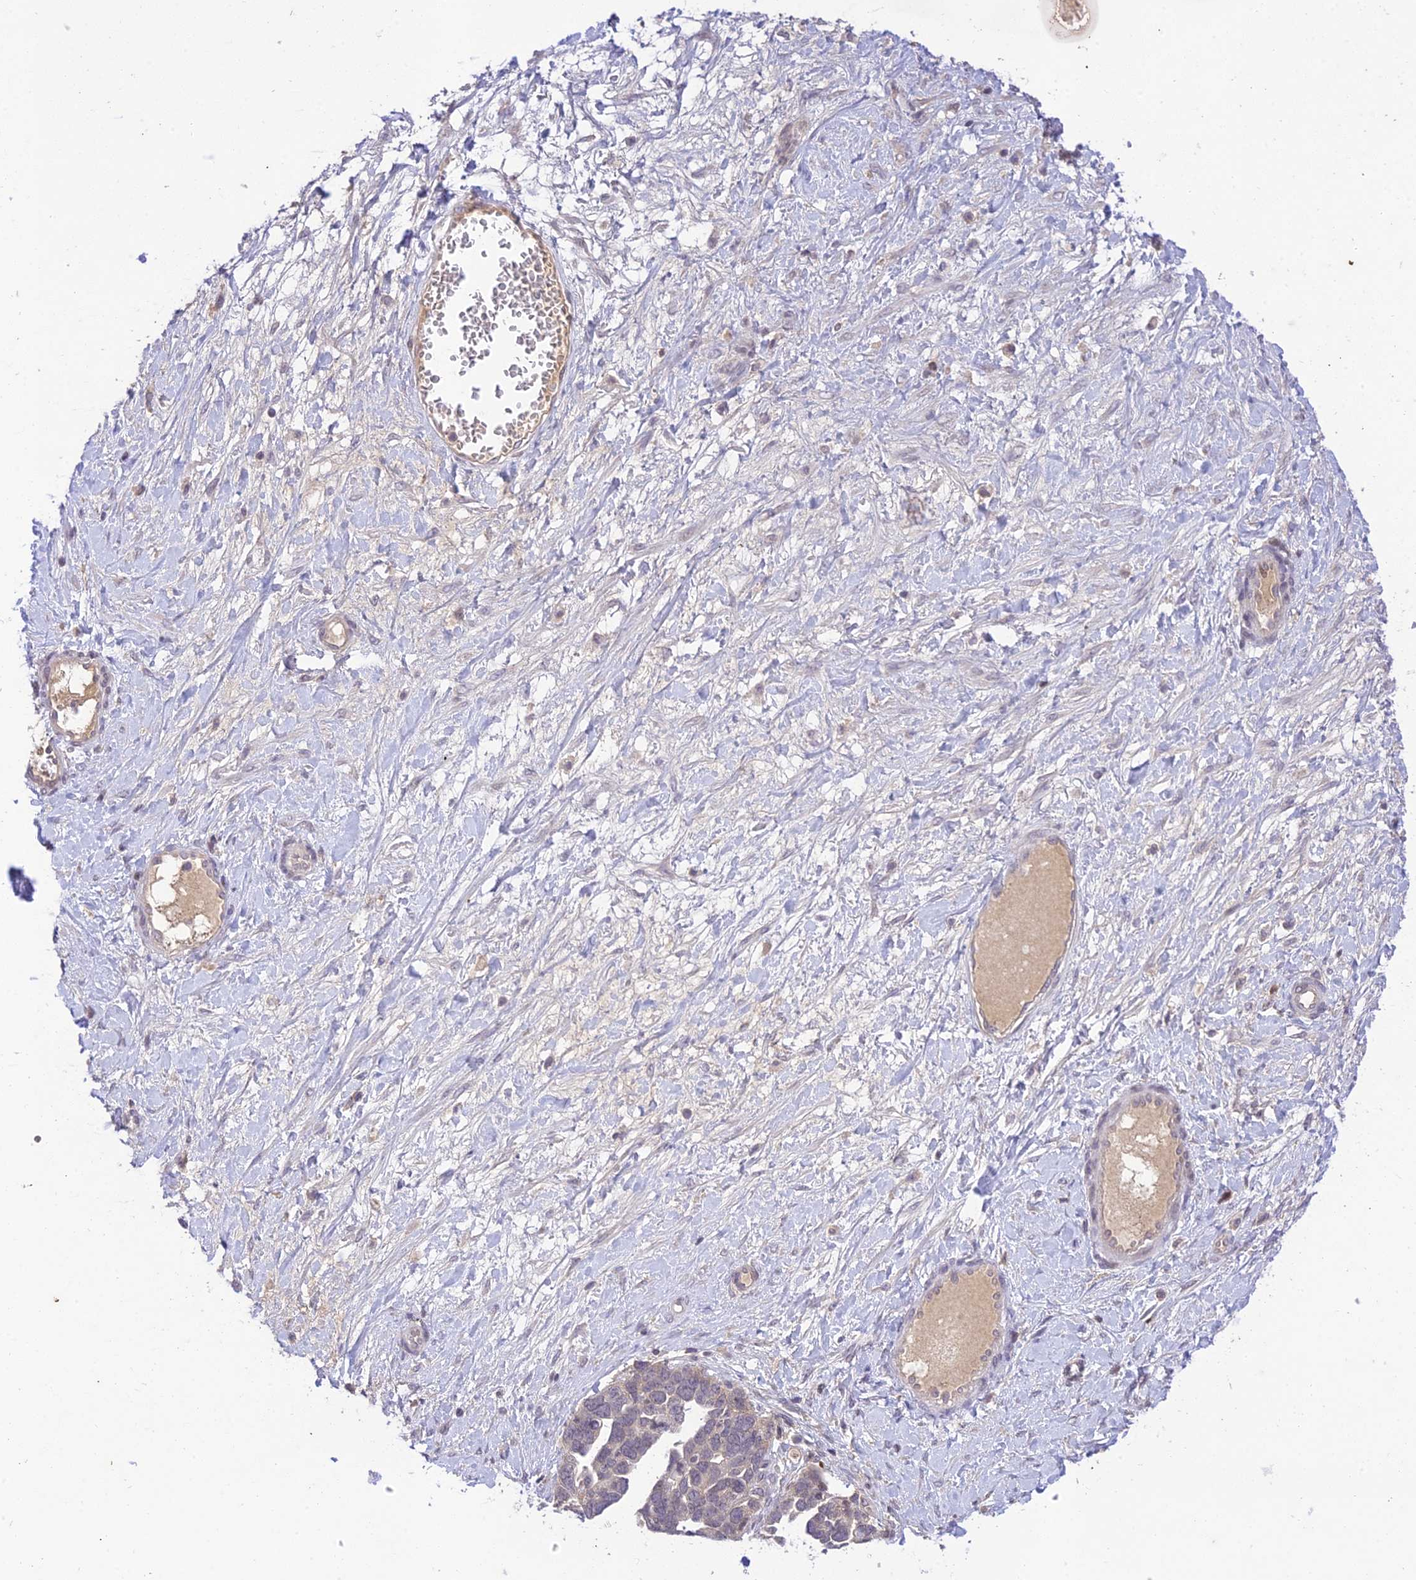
{"staining": {"intensity": "negative", "quantity": "none", "location": "none"}, "tissue": "ovarian cancer", "cell_type": "Tumor cells", "image_type": "cancer", "snomed": [{"axis": "morphology", "description": "Cystadenocarcinoma, serous, NOS"}, {"axis": "topography", "description": "Ovary"}], "caption": "Histopathology image shows no significant protein positivity in tumor cells of ovarian cancer (serous cystadenocarcinoma).", "gene": "TEKT1", "patient": {"sex": "female", "age": 54}}